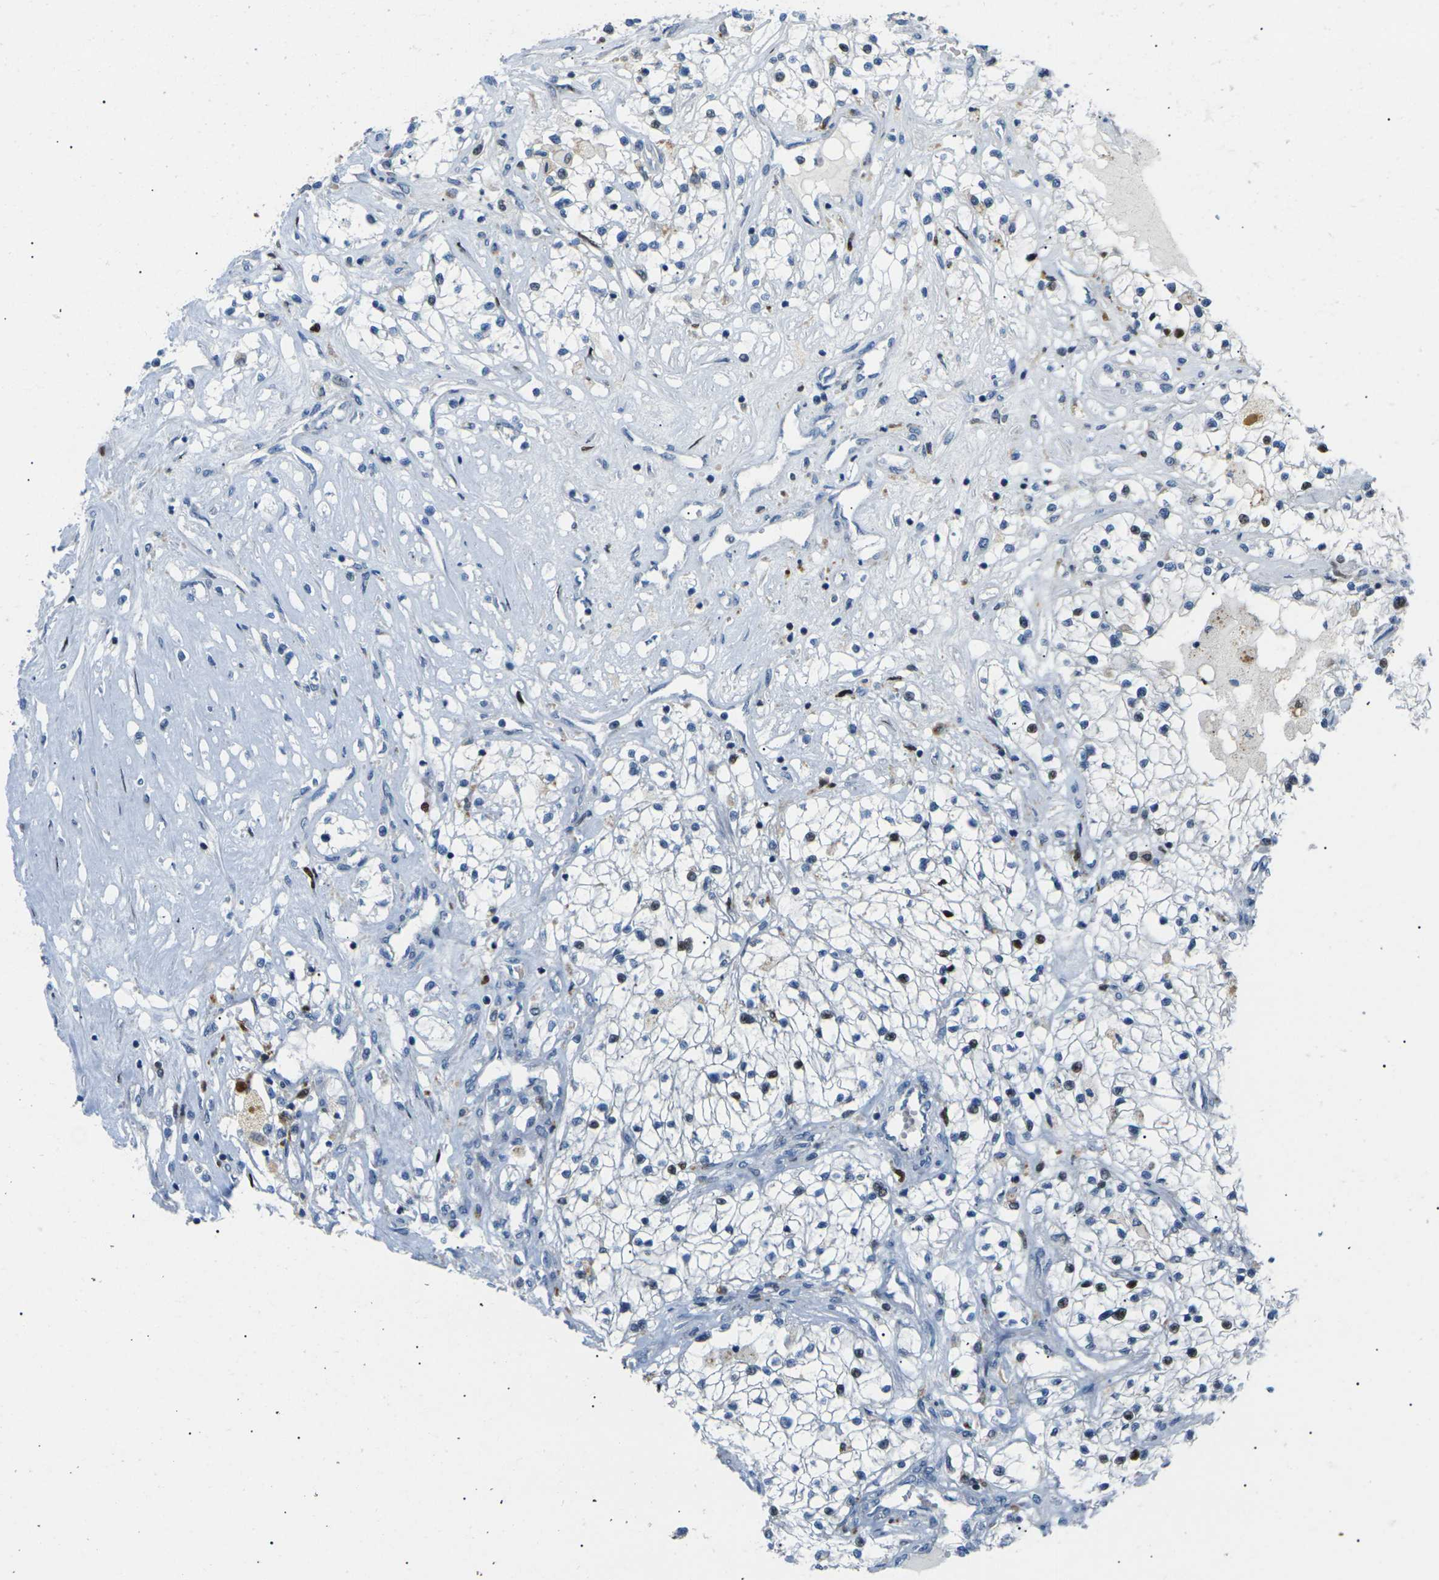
{"staining": {"intensity": "strong", "quantity": "<25%", "location": "nuclear"}, "tissue": "renal cancer", "cell_type": "Tumor cells", "image_type": "cancer", "snomed": [{"axis": "morphology", "description": "Adenocarcinoma, NOS"}, {"axis": "topography", "description": "Kidney"}], "caption": "Immunohistochemistry of renal cancer exhibits medium levels of strong nuclear positivity in approximately <25% of tumor cells.", "gene": "RPS6KA3", "patient": {"sex": "male", "age": 68}}